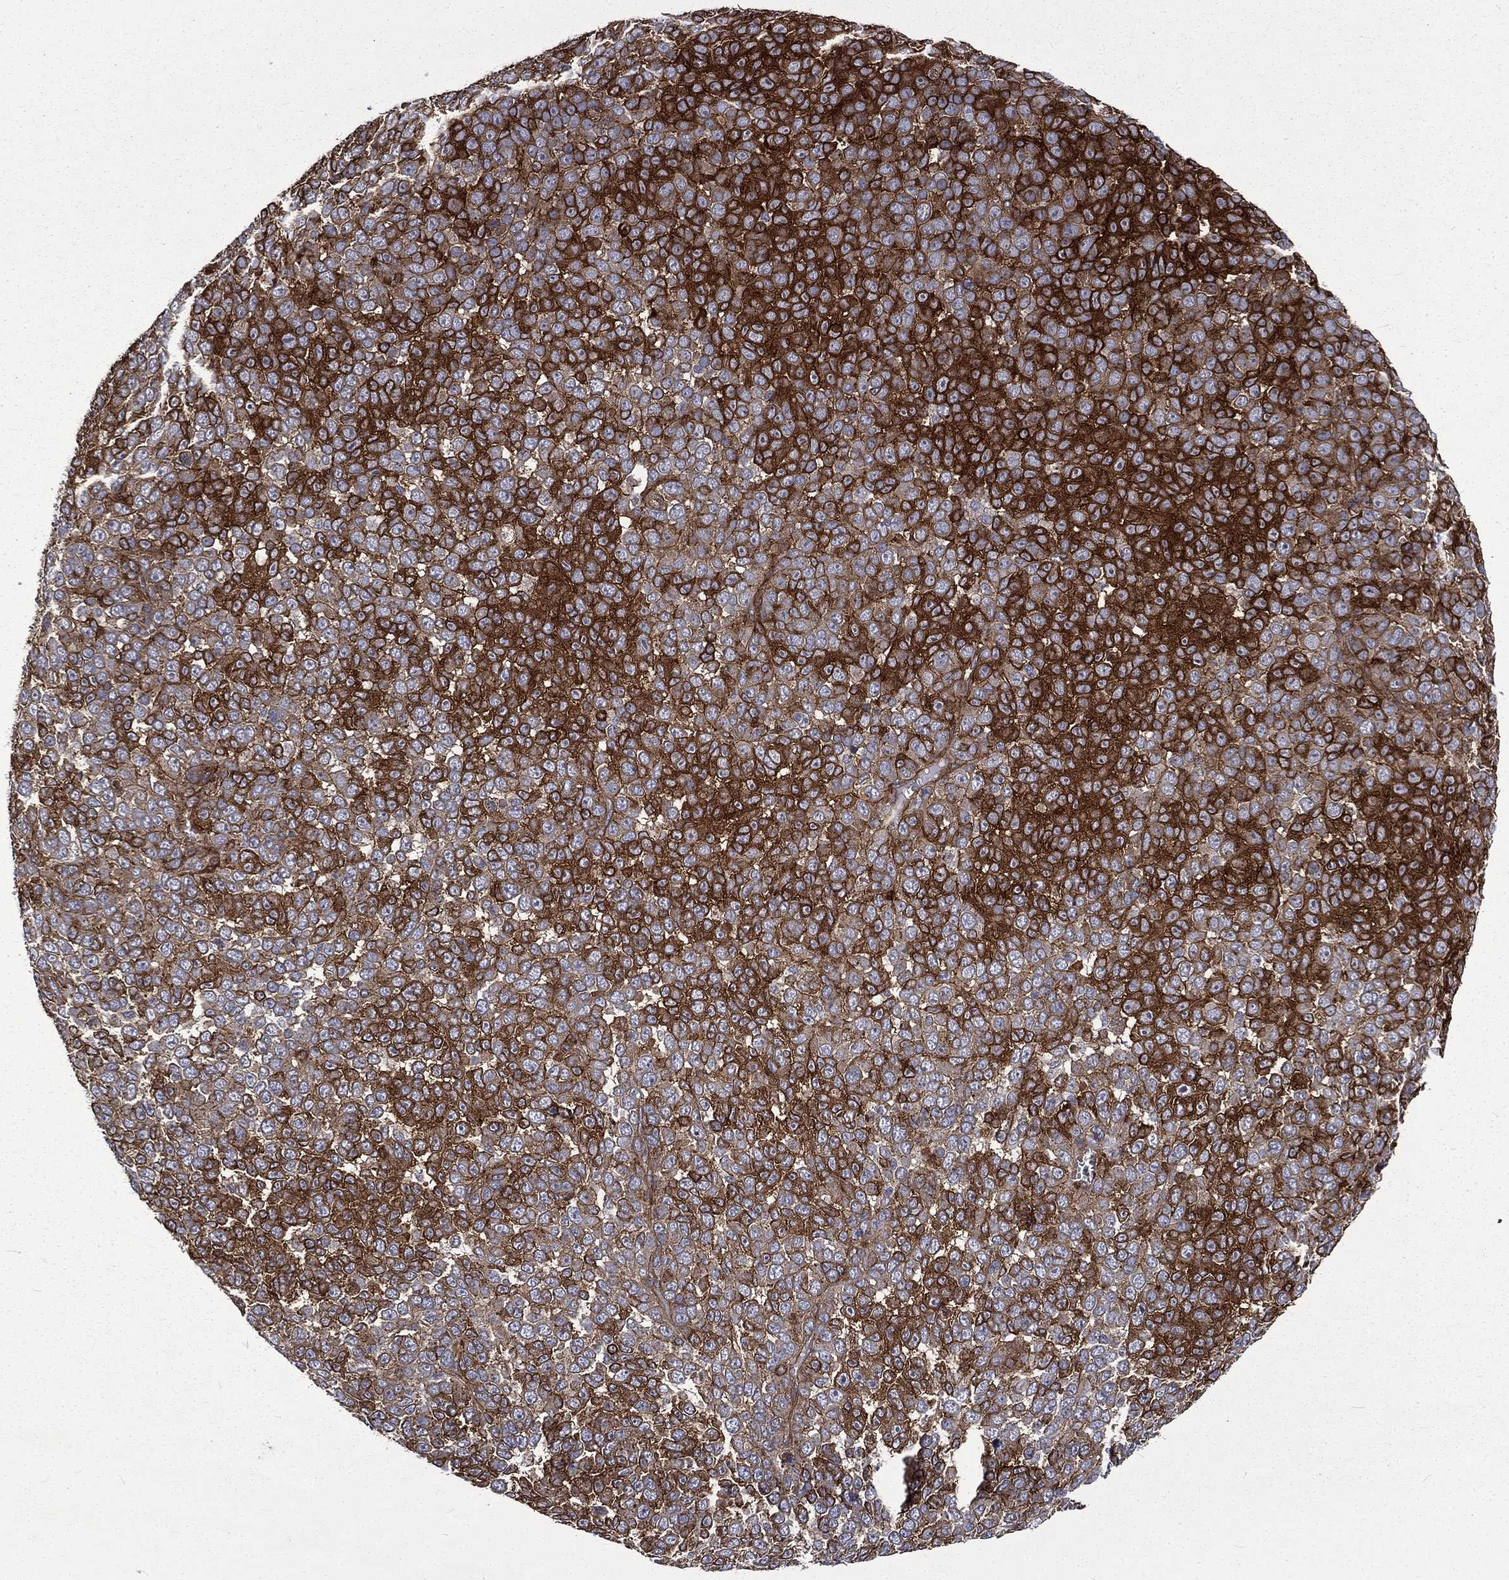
{"staining": {"intensity": "strong", "quantity": ">75%", "location": "cytoplasmic/membranous"}, "tissue": "melanoma", "cell_type": "Tumor cells", "image_type": "cancer", "snomed": [{"axis": "morphology", "description": "Malignant melanoma, NOS"}, {"axis": "topography", "description": "Skin"}], "caption": "Immunohistochemical staining of human melanoma exhibits strong cytoplasmic/membranous protein positivity in about >75% of tumor cells.", "gene": "PPFIBP1", "patient": {"sex": "female", "age": 95}}